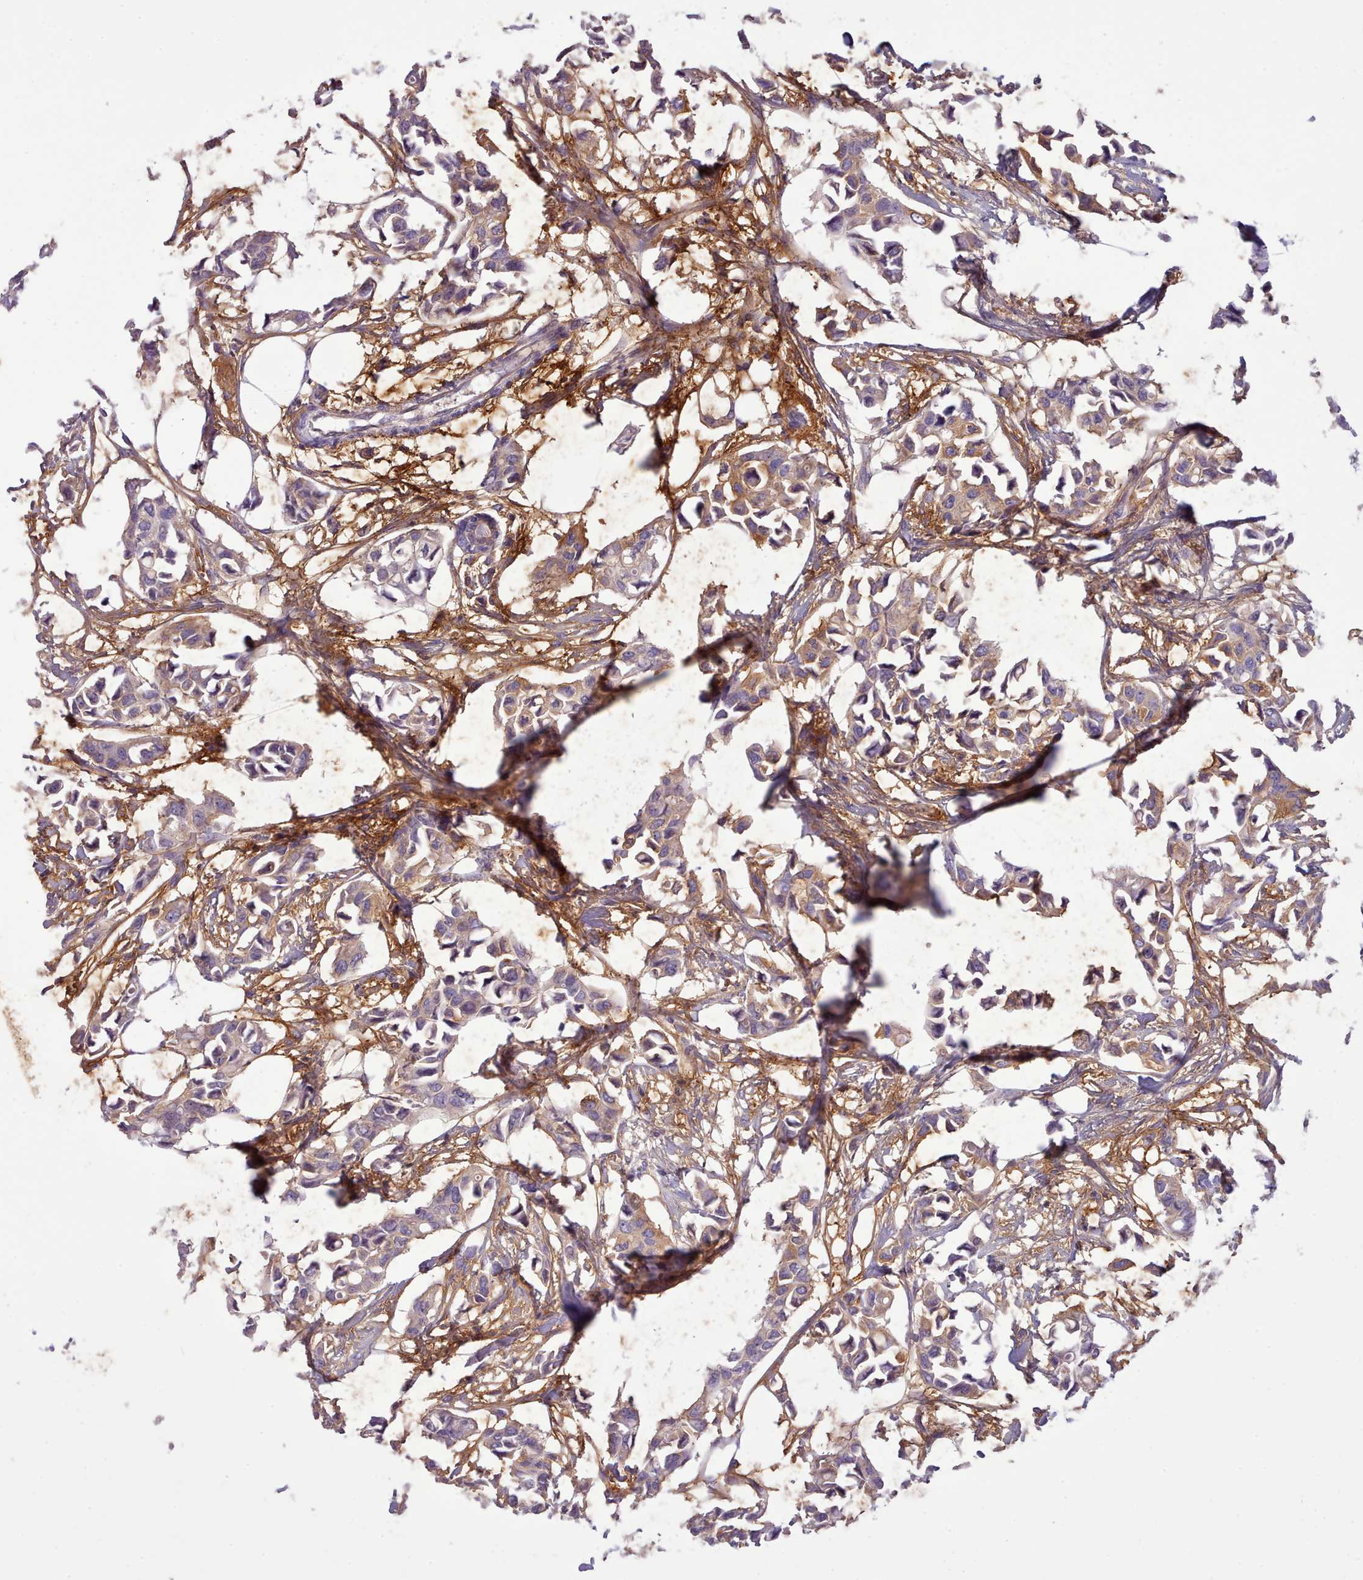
{"staining": {"intensity": "weak", "quantity": "25%-75%", "location": "cytoplasmic/membranous"}, "tissue": "breast cancer", "cell_type": "Tumor cells", "image_type": "cancer", "snomed": [{"axis": "morphology", "description": "Duct carcinoma"}, {"axis": "topography", "description": "Breast"}], "caption": "The micrograph displays a brown stain indicating the presence of a protein in the cytoplasmic/membranous of tumor cells in breast cancer (intraductal carcinoma). (DAB IHC, brown staining for protein, blue staining for nuclei).", "gene": "CYP2A13", "patient": {"sex": "female", "age": 41}}